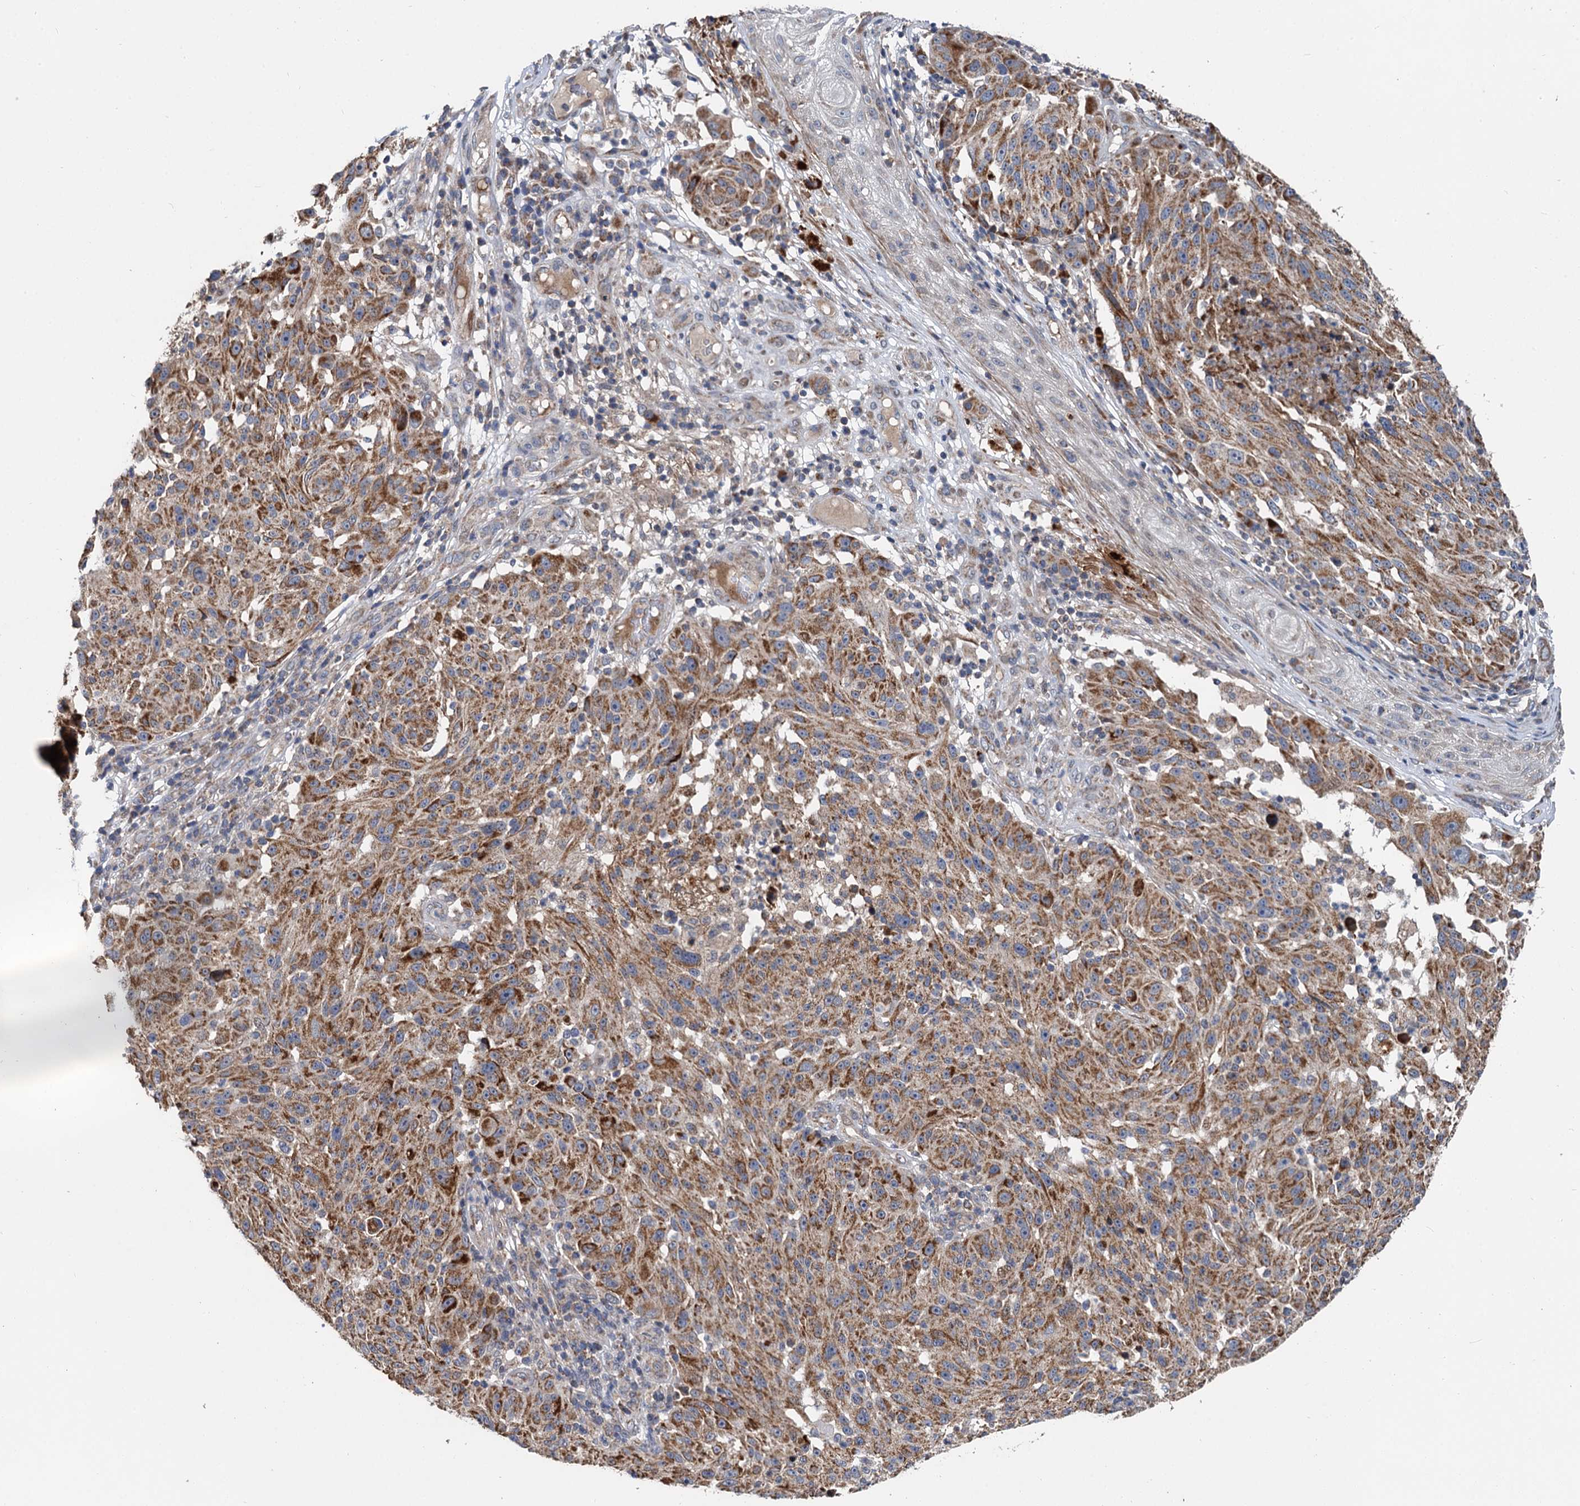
{"staining": {"intensity": "moderate", "quantity": ">75%", "location": "cytoplasmic/membranous"}, "tissue": "melanoma", "cell_type": "Tumor cells", "image_type": "cancer", "snomed": [{"axis": "morphology", "description": "Malignant melanoma, NOS"}, {"axis": "topography", "description": "Skin"}], "caption": "Brown immunohistochemical staining in human melanoma exhibits moderate cytoplasmic/membranous expression in about >75% of tumor cells.", "gene": "SPRYD3", "patient": {"sex": "male", "age": 53}}